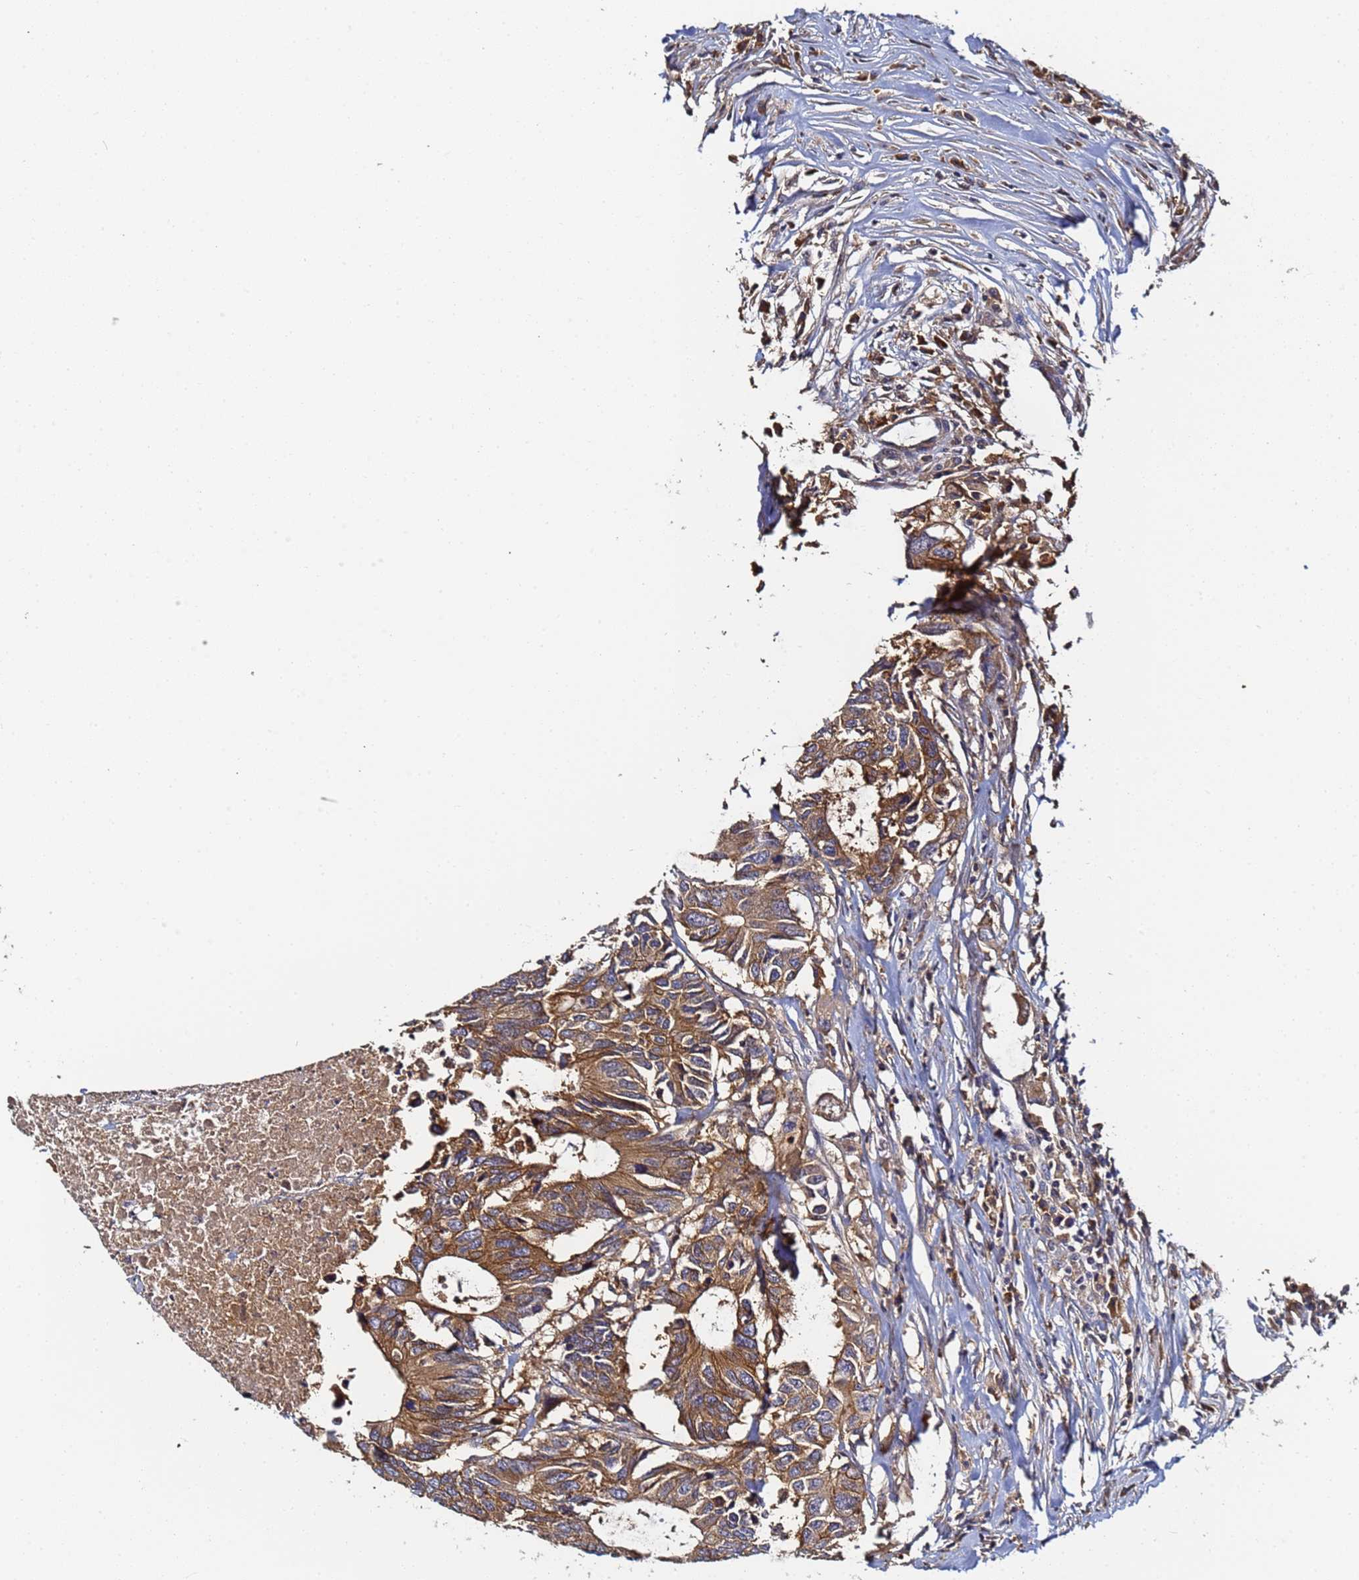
{"staining": {"intensity": "moderate", "quantity": ">75%", "location": "cytoplasmic/membranous"}, "tissue": "colorectal cancer", "cell_type": "Tumor cells", "image_type": "cancer", "snomed": [{"axis": "morphology", "description": "Adenocarcinoma, NOS"}, {"axis": "topography", "description": "Colon"}], "caption": "Colorectal cancer (adenocarcinoma) stained with a brown dye reveals moderate cytoplasmic/membranous positive positivity in approximately >75% of tumor cells.", "gene": "LRRC69", "patient": {"sex": "male", "age": 71}}